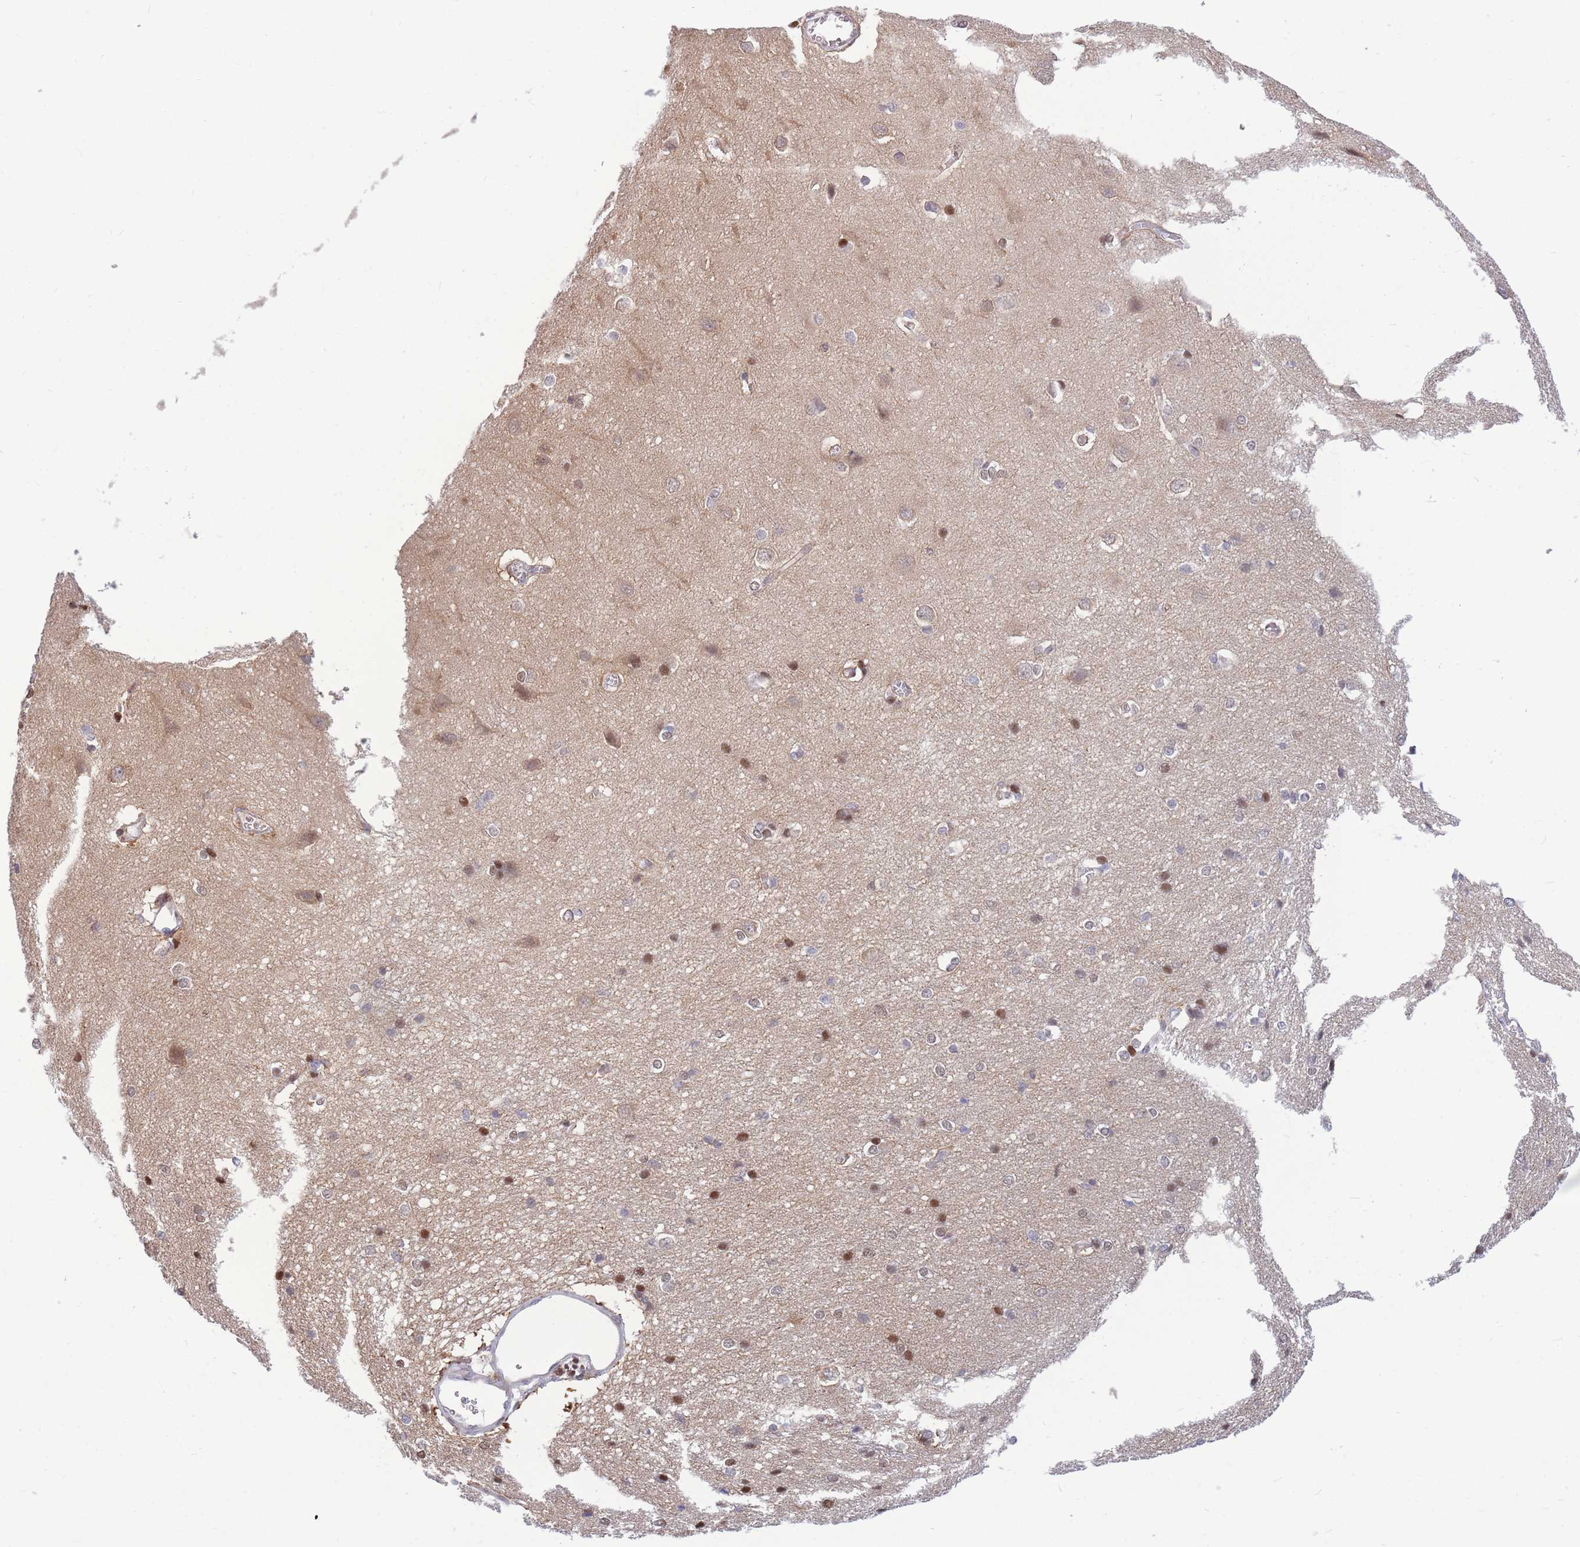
{"staining": {"intensity": "negative", "quantity": "none", "location": "none"}, "tissue": "cerebral cortex", "cell_type": "Endothelial cells", "image_type": "normal", "snomed": [{"axis": "morphology", "description": "Normal tissue, NOS"}, {"axis": "topography", "description": "Cerebral cortex"}], "caption": "This is an immunohistochemistry histopathology image of benign cerebral cortex. There is no expression in endothelial cells.", "gene": "CRACD", "patient": {"sex": "male", "age": 37}}